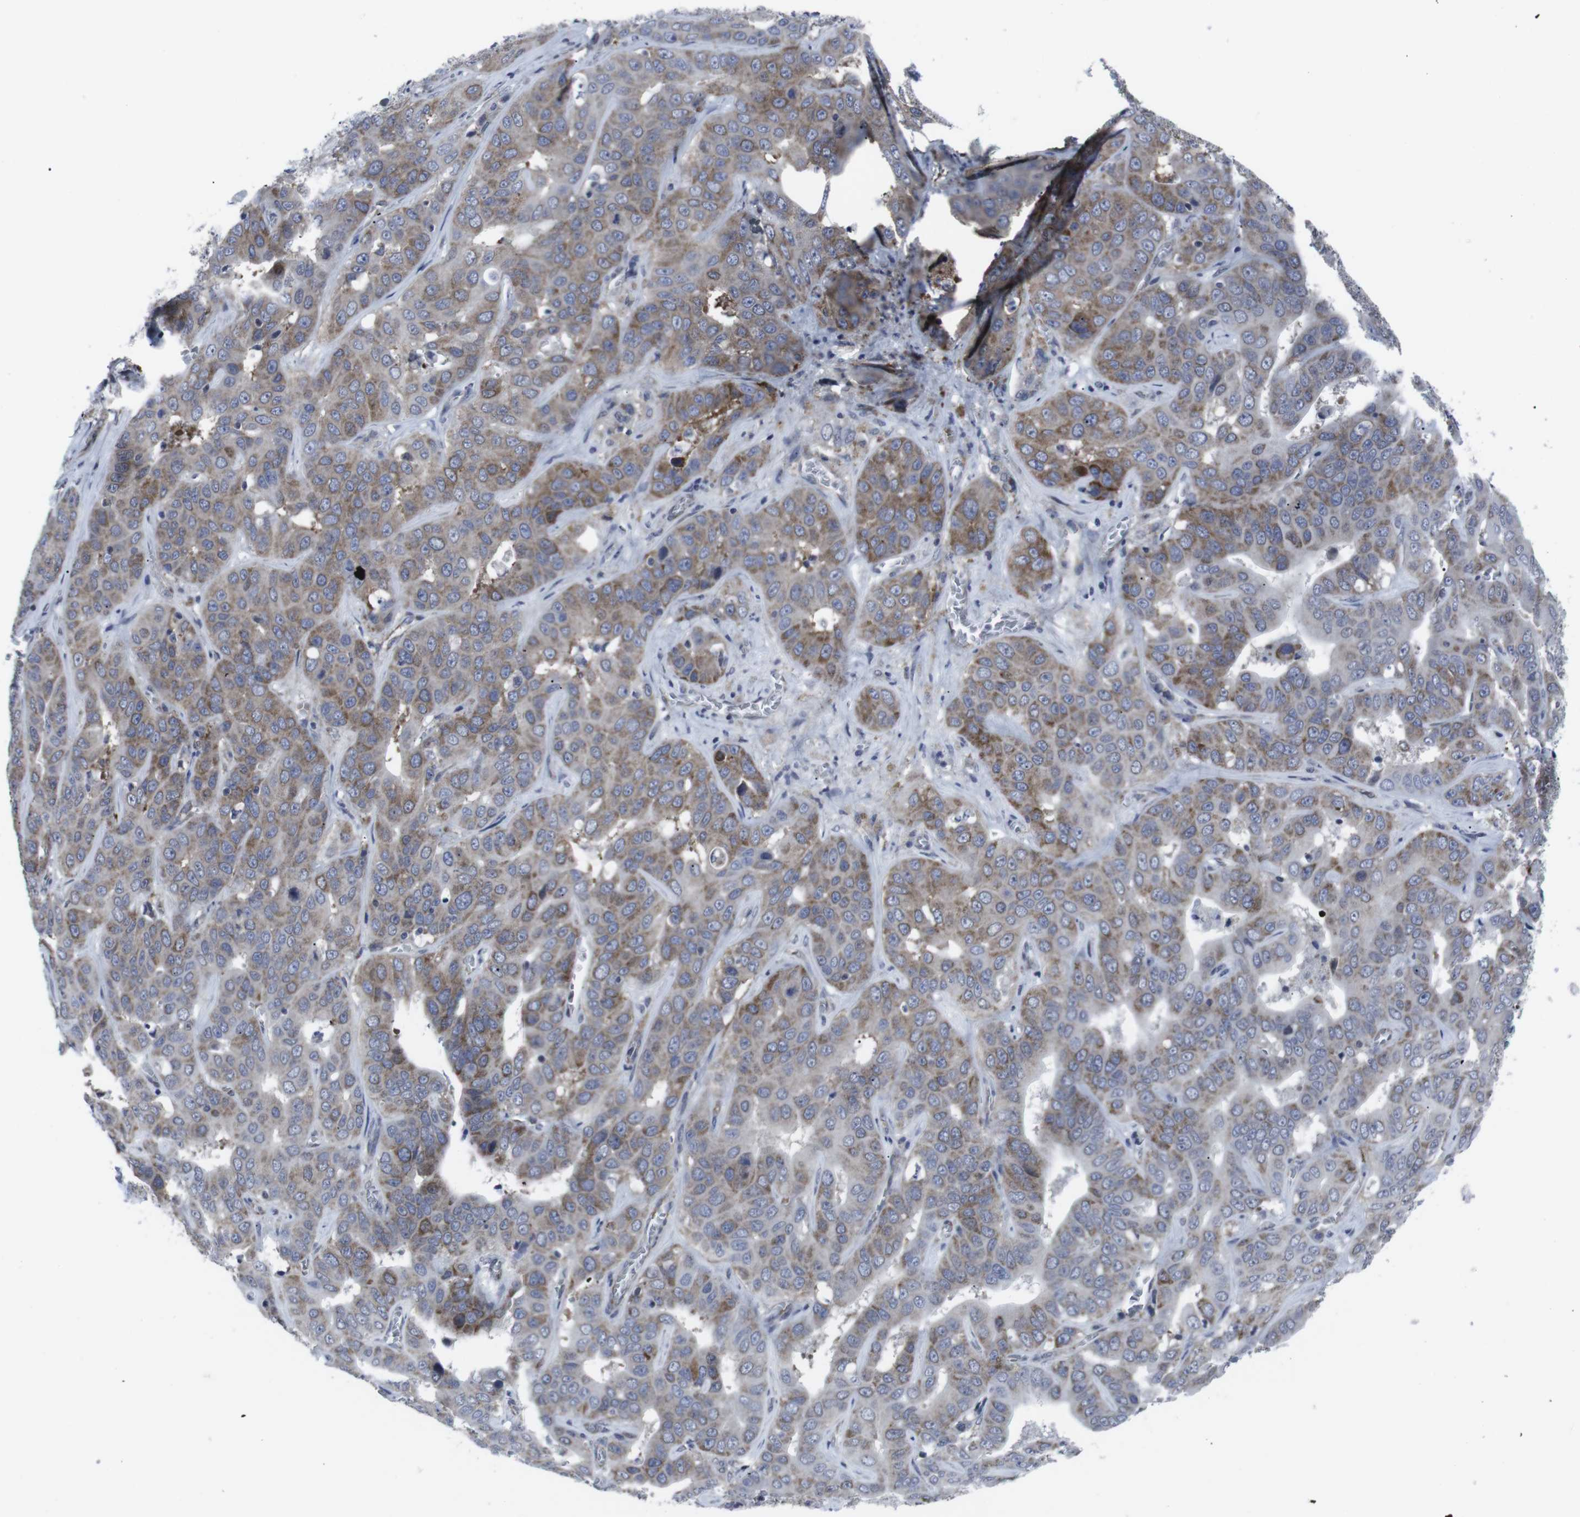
{"staining": {"intensity": "moderate", "quantity": ">75%", "location": "cytoplasmic/membranous"}, "tissue": "liver cancer", "cell_type": "Tumor cells", "image_type": "cancer", "snomed": [{"axis": "morphology", "description": "Cholangiocarcinoma"}, {"axis": "topography", "description": "Liver"}], "caption": "IHC photomicrograph of neoplastic tissue: liver cancer (cholangiocarcinoma) stained using IHC reveals medium levels of moderate protein expression localized specifically in the cytoplasmic/membranous of tumor cells, appearing as a cytoplasmic/membranous brown color.", "gene": "GEMIN2", "patient": {"sex": "female", "age": 52}}